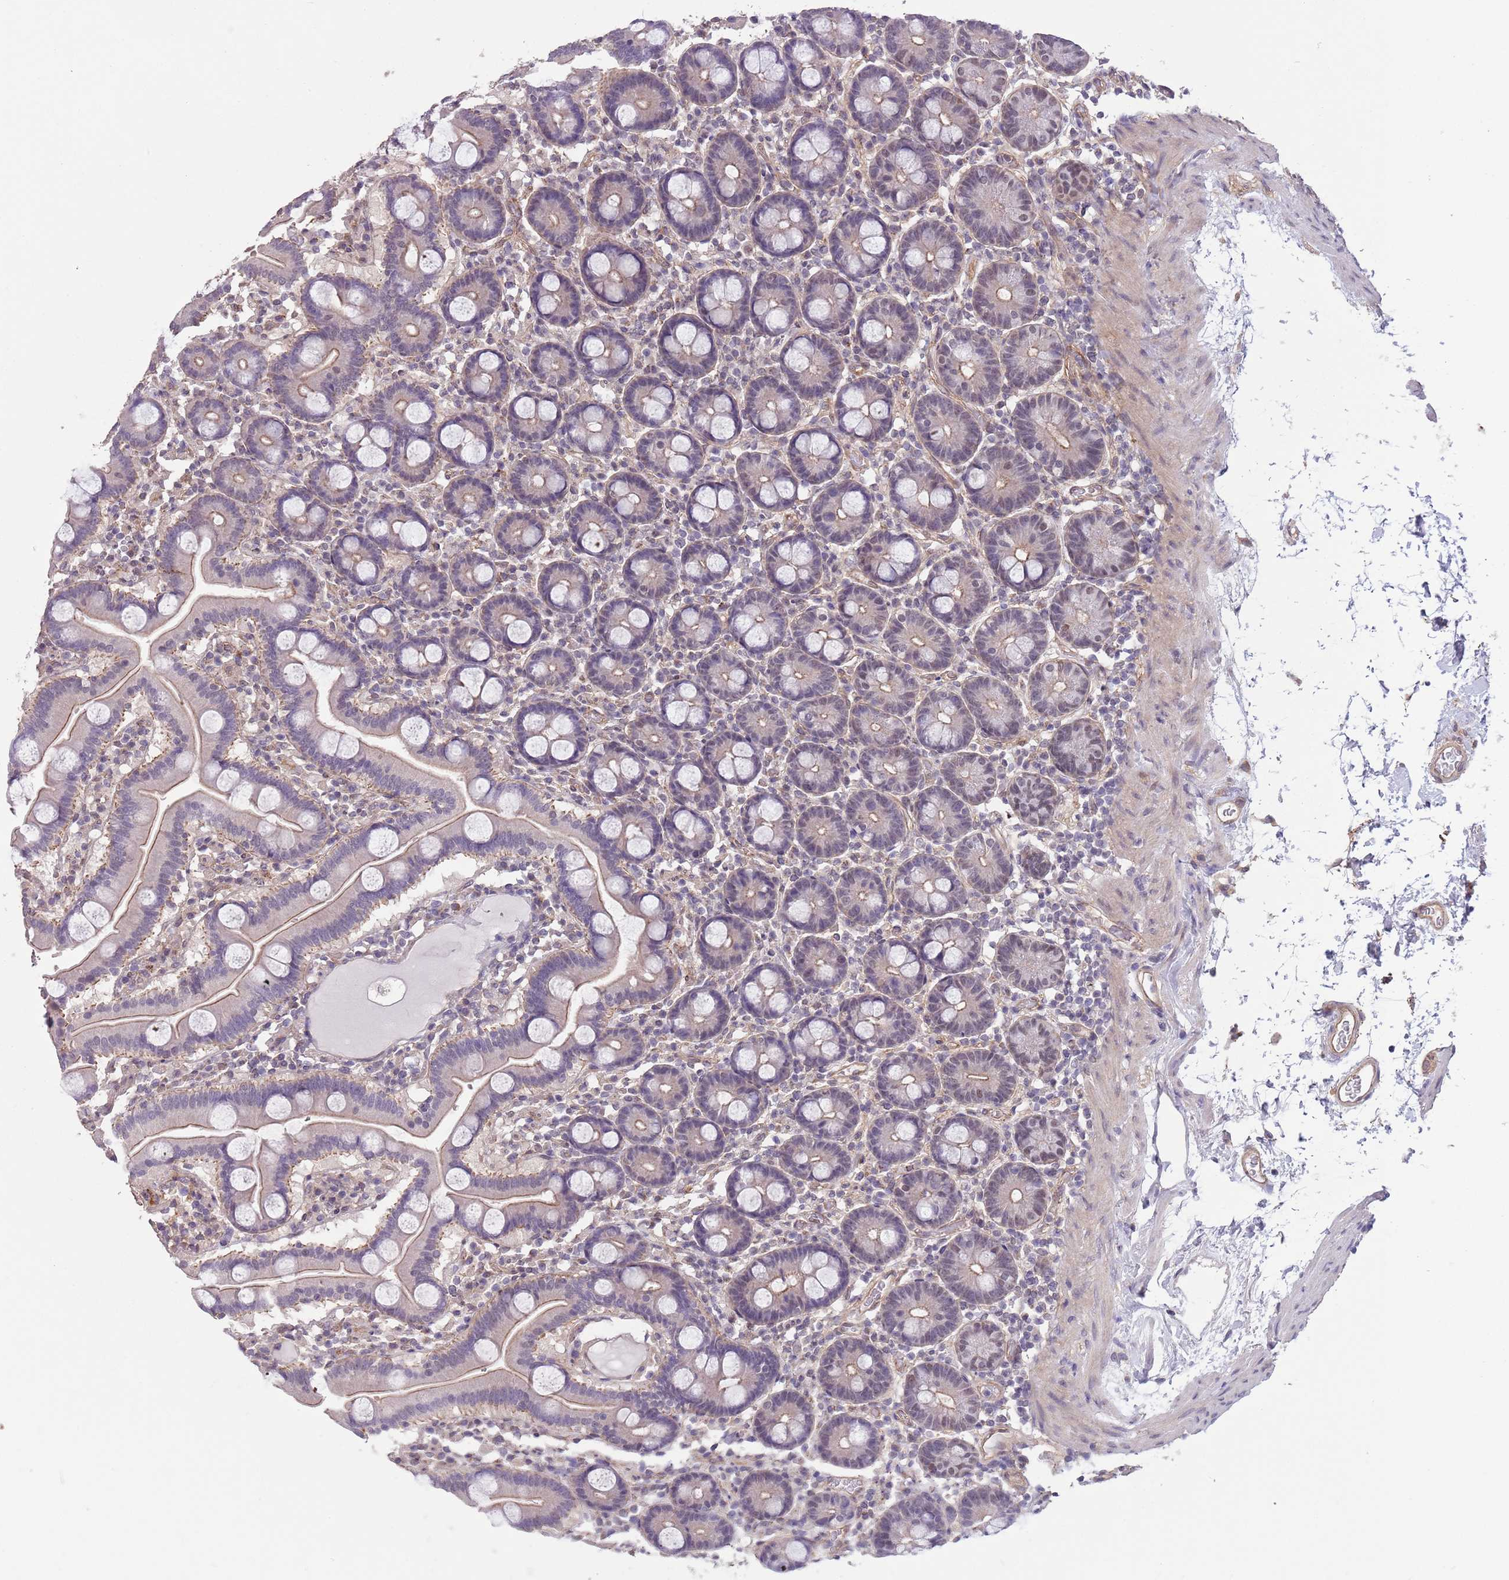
{"staining": {"intensity": "negative", "quantity": "none", "location": "none"}, "tissue": "duodenum", "cell_type": "Glandular cells", "image_type": "normal", "snomed": [{"axis": "morphology", "description": "Normal tissue, NOS"}, {"axis": "topography", "description": "Duodenum"}], "caption": "This is an immunohistochemistry (IHC) image of unremarkable duodenum. There is no positivity in glandular cells.", "gene": "CREBZF", "patient": {"sex": "male", "age": 55}}